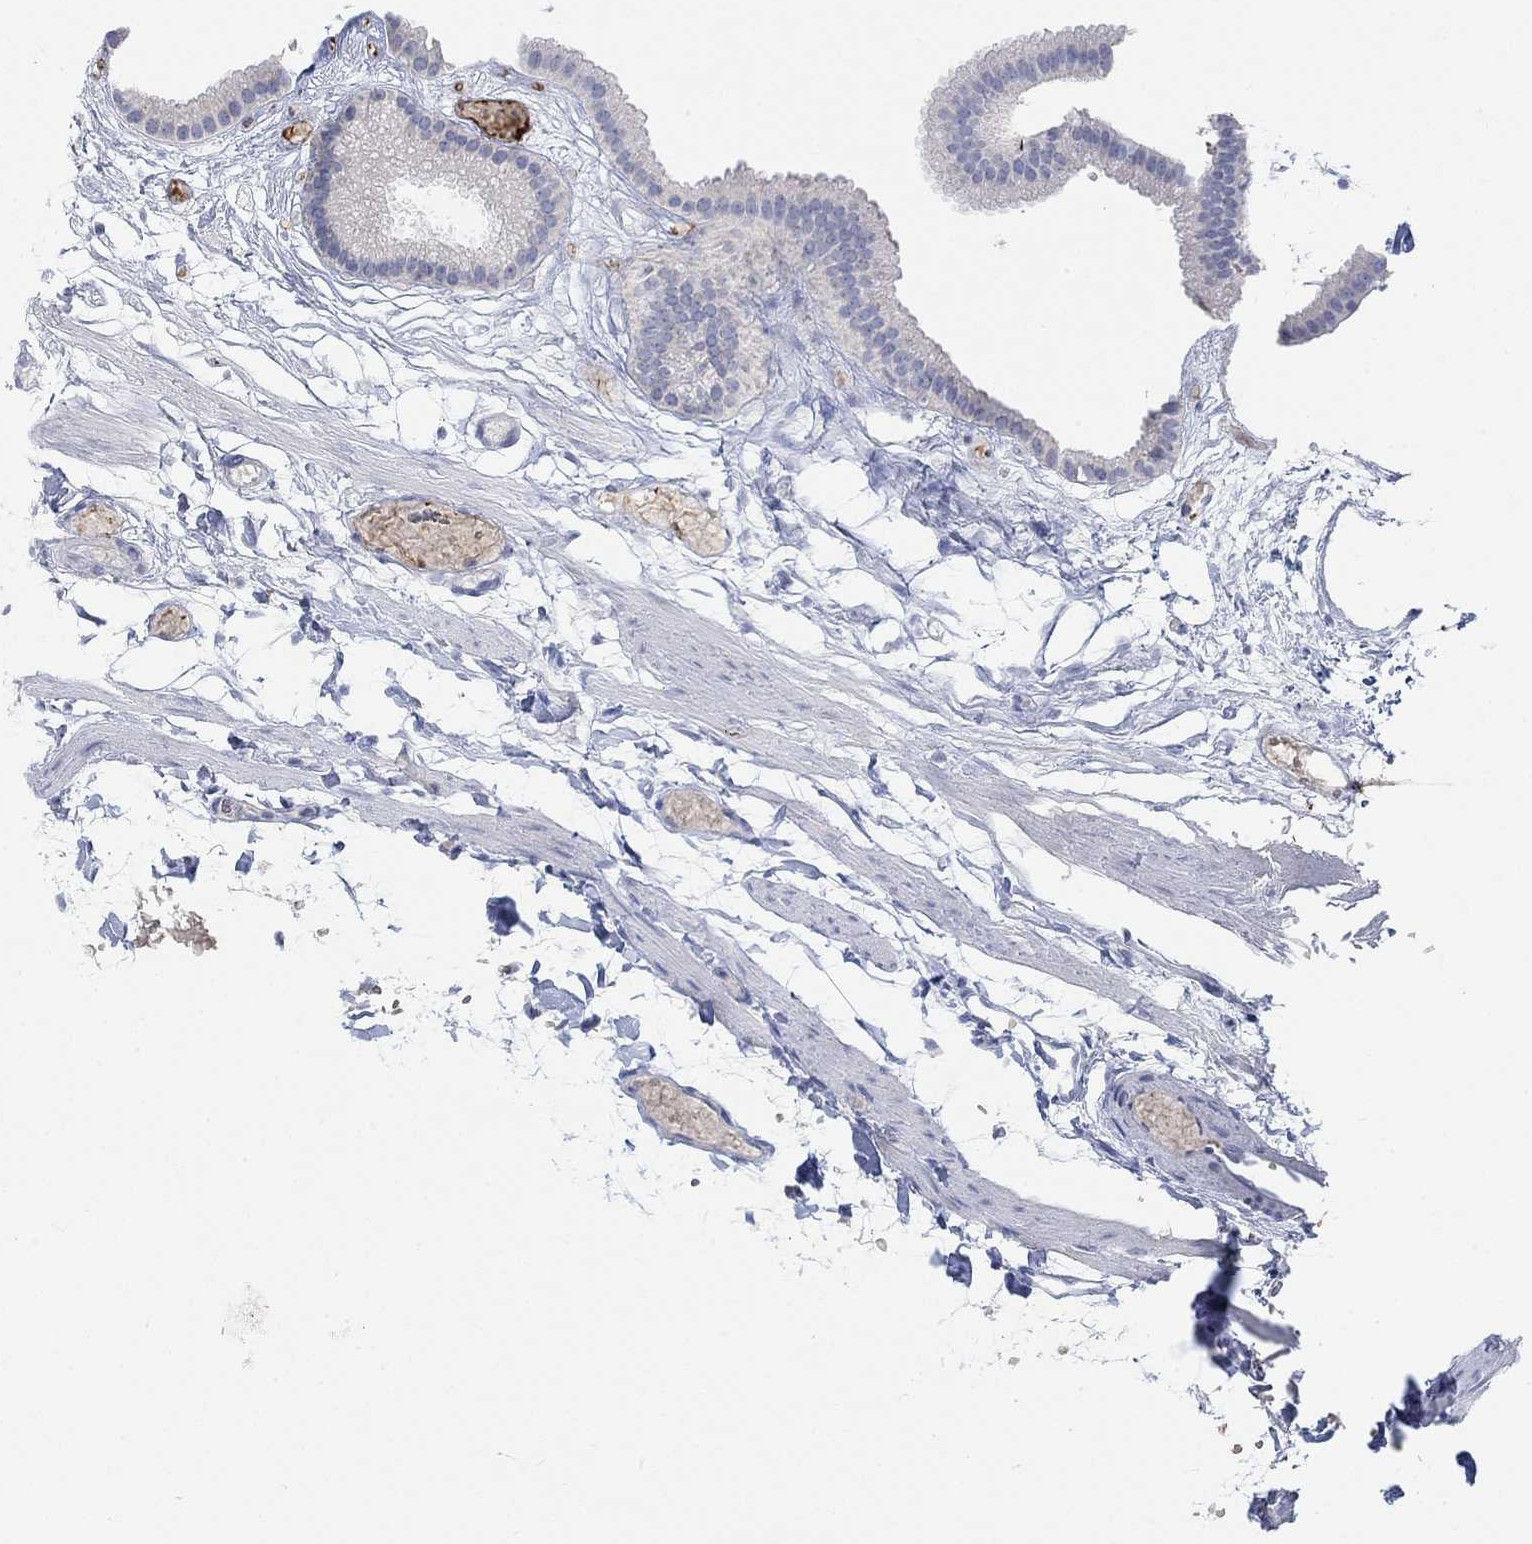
{"staining": {"intensity": "negative", "quantity": "none", "location": "none"}, "tissue": "gallbladder", "cell_type": "Glandular cells", "image_type": "normal", "snomed": [{"axis": "morphology", "description": "Normal tissue, NOS"}, {"axis": "topography", "description": "Gallbladder"}], "caption": "Glandular cells are negative for brown protein staining in normal gallbladder. Brightfield microscopy of IHC stained with DAB (brown) and hematoxylin (blue), captured at high magnification.", "gene": "ATP6V1E2", "patient": {"sex": "female", "age": 45}}